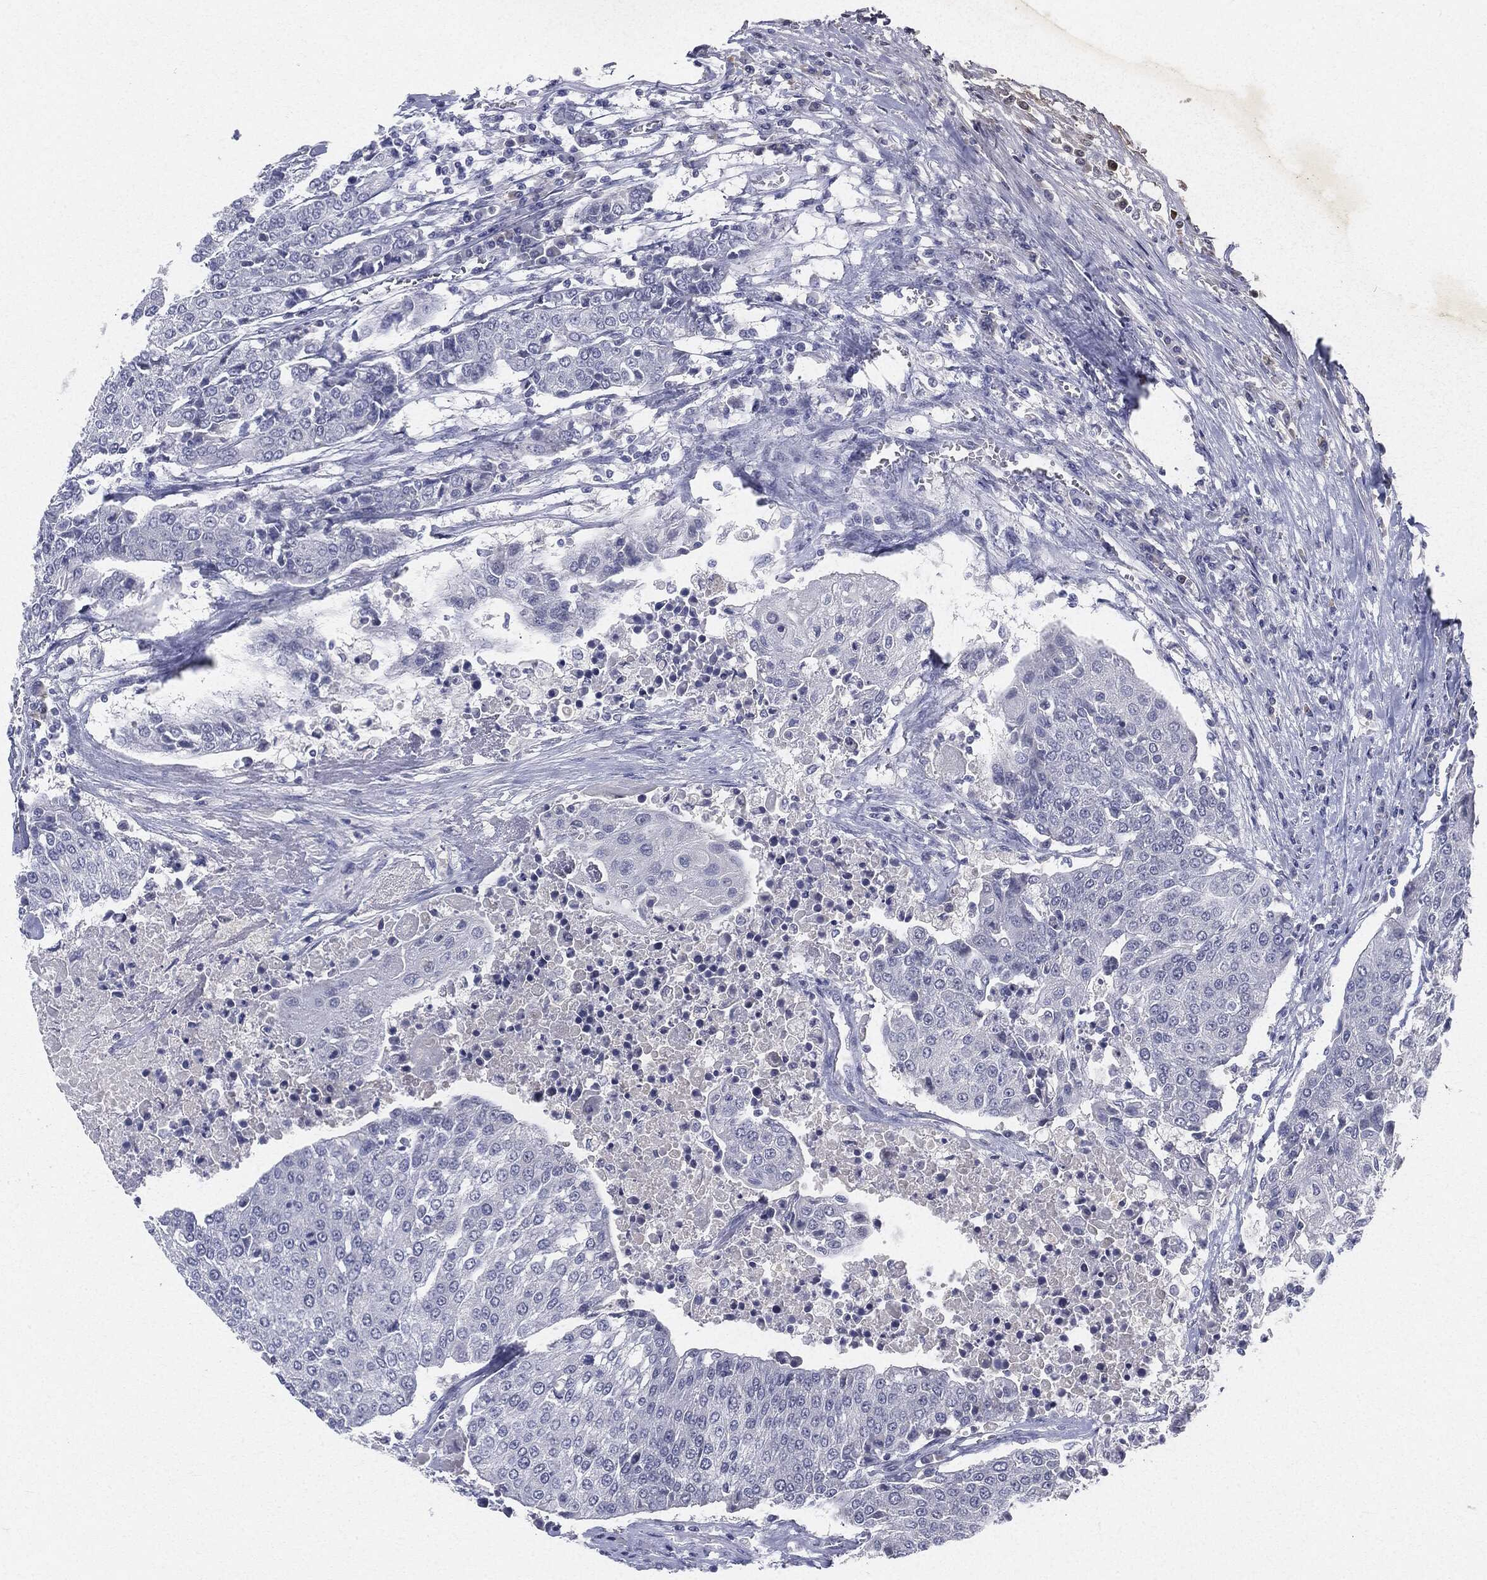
{"staining": {"intensity": "negative", "quantity": "none", "location": "none"}, "tissue": "urothelial cancer", "cell_type": "Tumor cells", "image_type": "cancer", "snomed": [{"axis": "morphology", "description": "Urothelial carcinoma, High grade"}, {"axis": "topography", "description": "Urinary bladder"}], "caption": "Urothelial cancer stained for a protein using immunohistochemistry demonstrates no expression tumor cells.", "gene": "CGB1", "patient": {"sex": "female", "age": 85}}